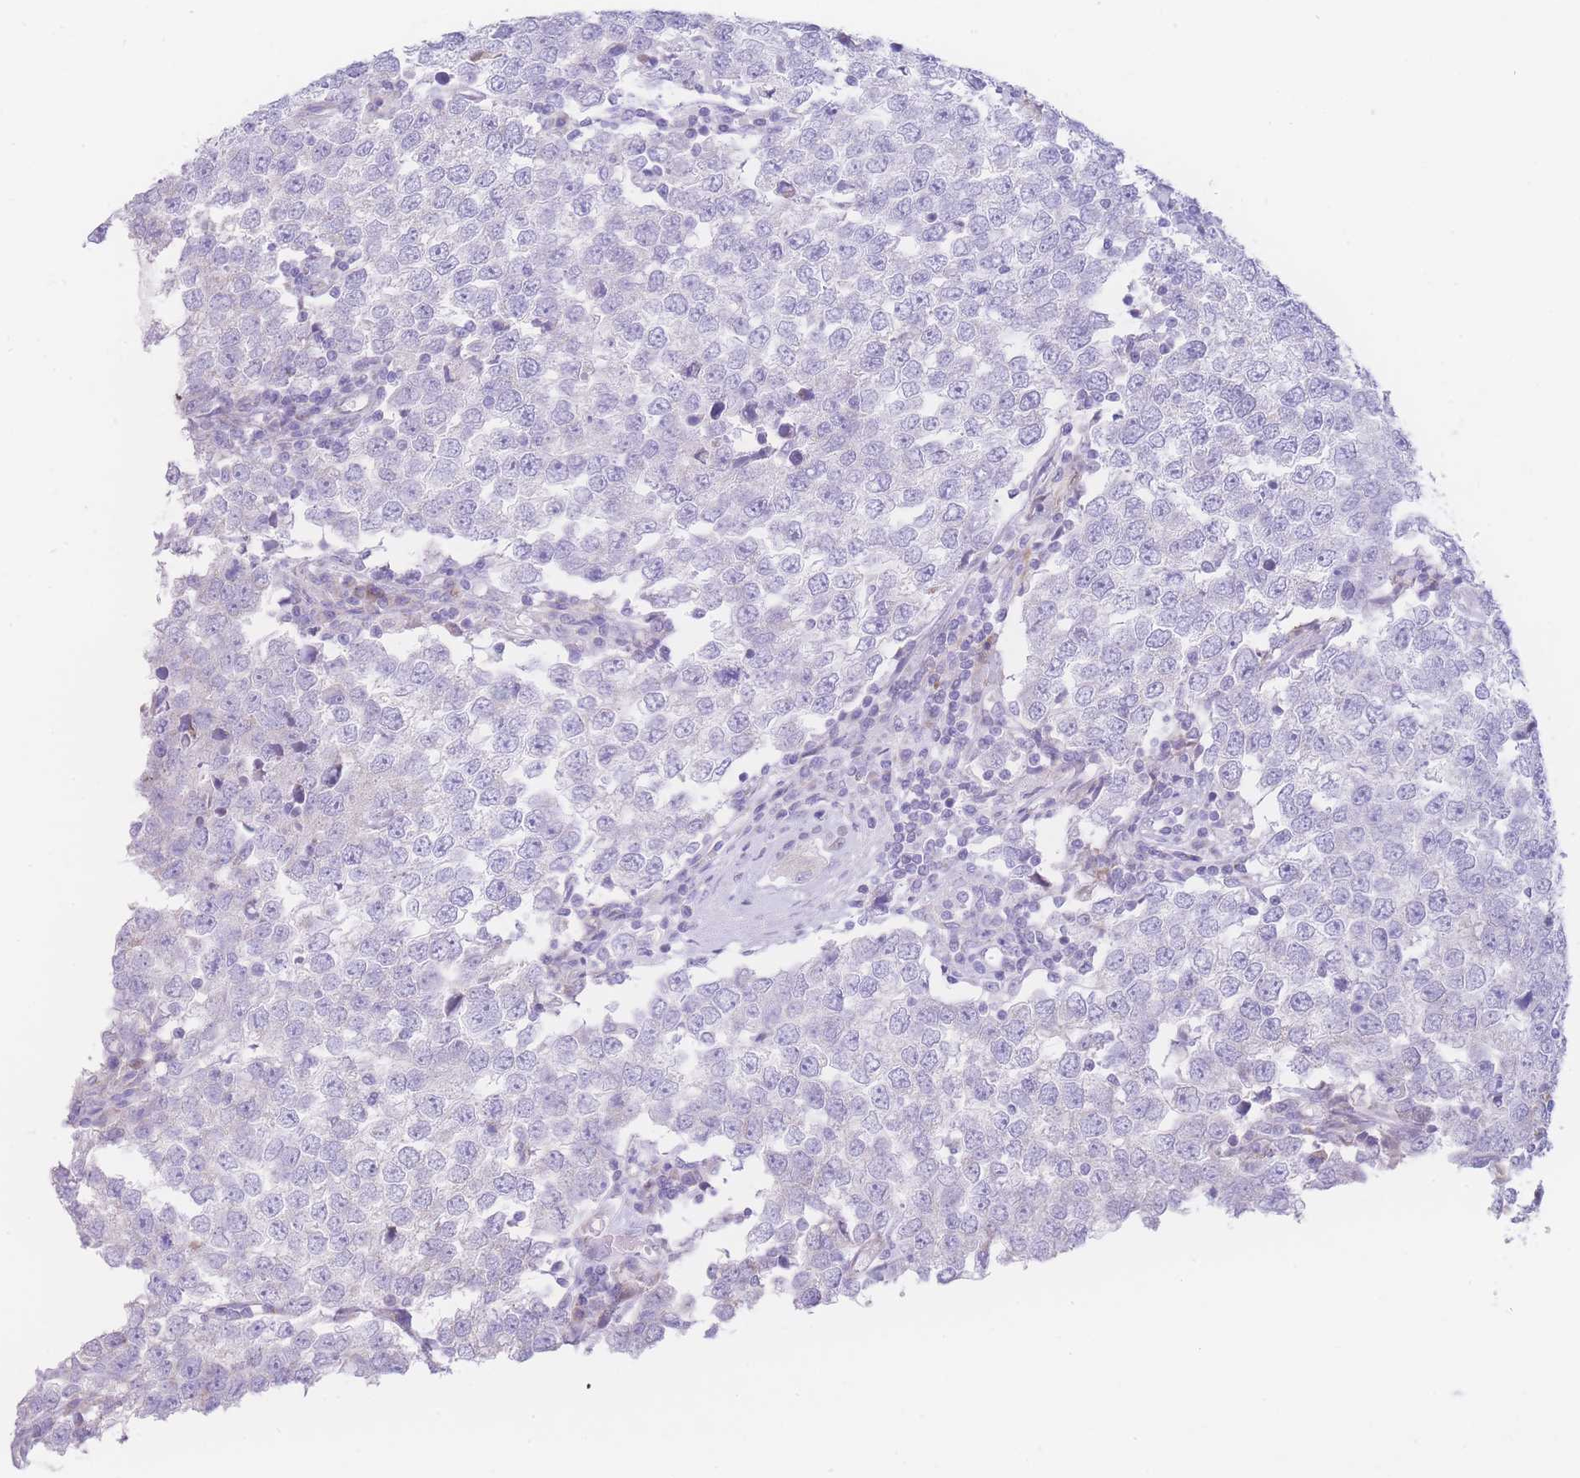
{"staining": {"intensity": "negative", "quantity": "none", "location": "none"}, "tissue": "testis cancer", "cell_type": "Tumor cells", "image_type": "cancer", "snomed": [{"axis": "morphology", "description": "Seminoma, NOS"}, {"axis": "morphology", "description": "Carcinoma, Embryonal, NOS"}, {"axis": "topography", "description": "Testis"}], "caption": "Tumor cells are negative for protein expression in human testis embryonal carcinoma. (IHC, brightfield microscopy, high magnification).", "gene": "NBEAL1", "patient": {"sex": "male", "age": 28}}